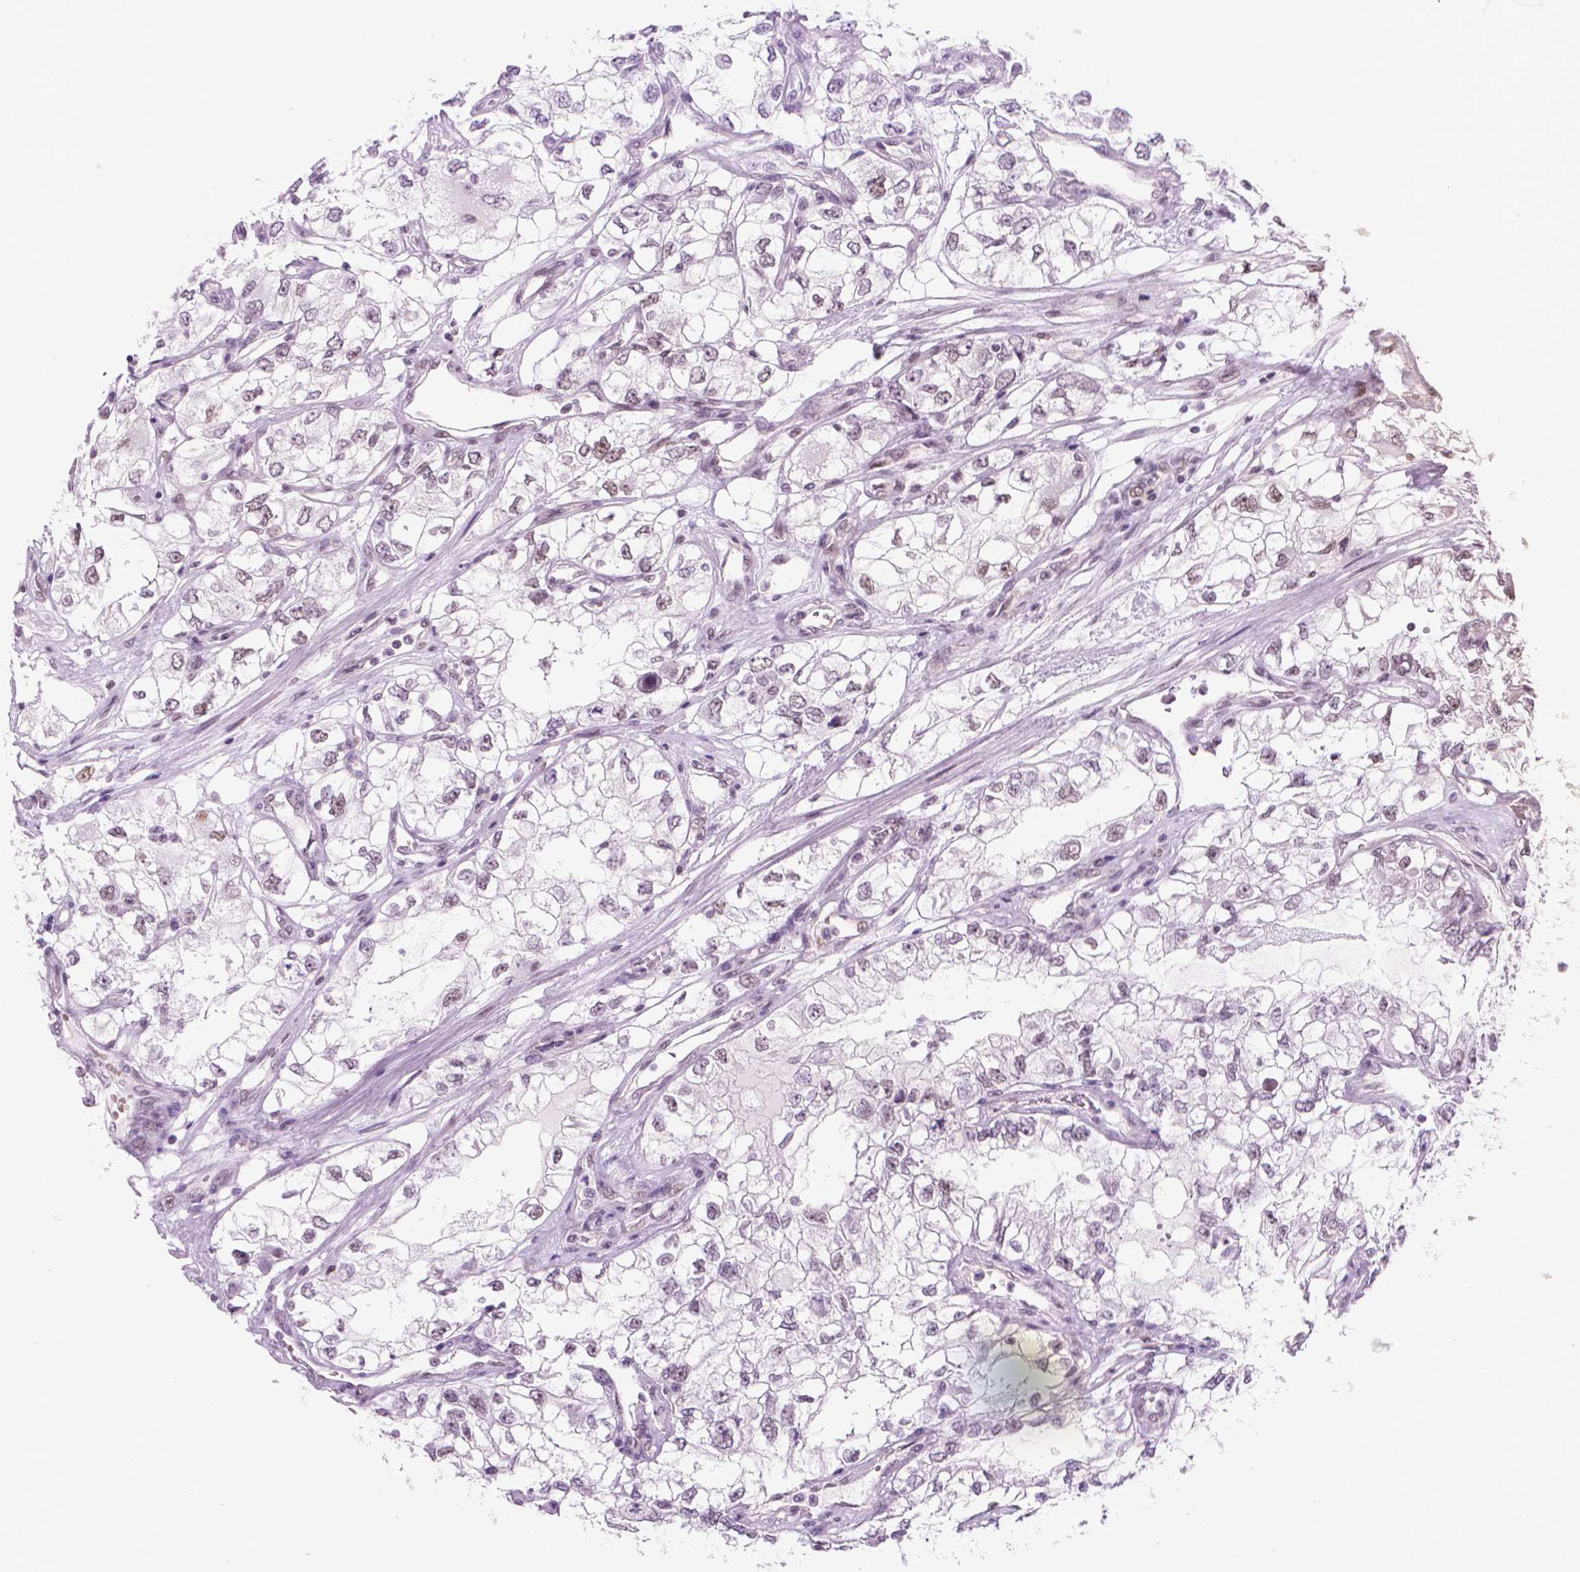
{"staining": {"intensity": "moderate", "quantity": "<25%", "location": "nuclear"}, "tissue": "renal cancer", "cell_type": "Tumor cells", "image_type": "cancer", "snomed": [{"axis": "morphology", "description": "Adenocarcinoma, NOS"}, {"axis": "topography", "description": "Kidney"}], "caption": "Immunohistochemistry of renal cancer demonstrates low levels of moderate nuclear staining in about <25% of tumor cells.", "gene": "POLR3D", "patient": {"sex": "female", "age": 59}}